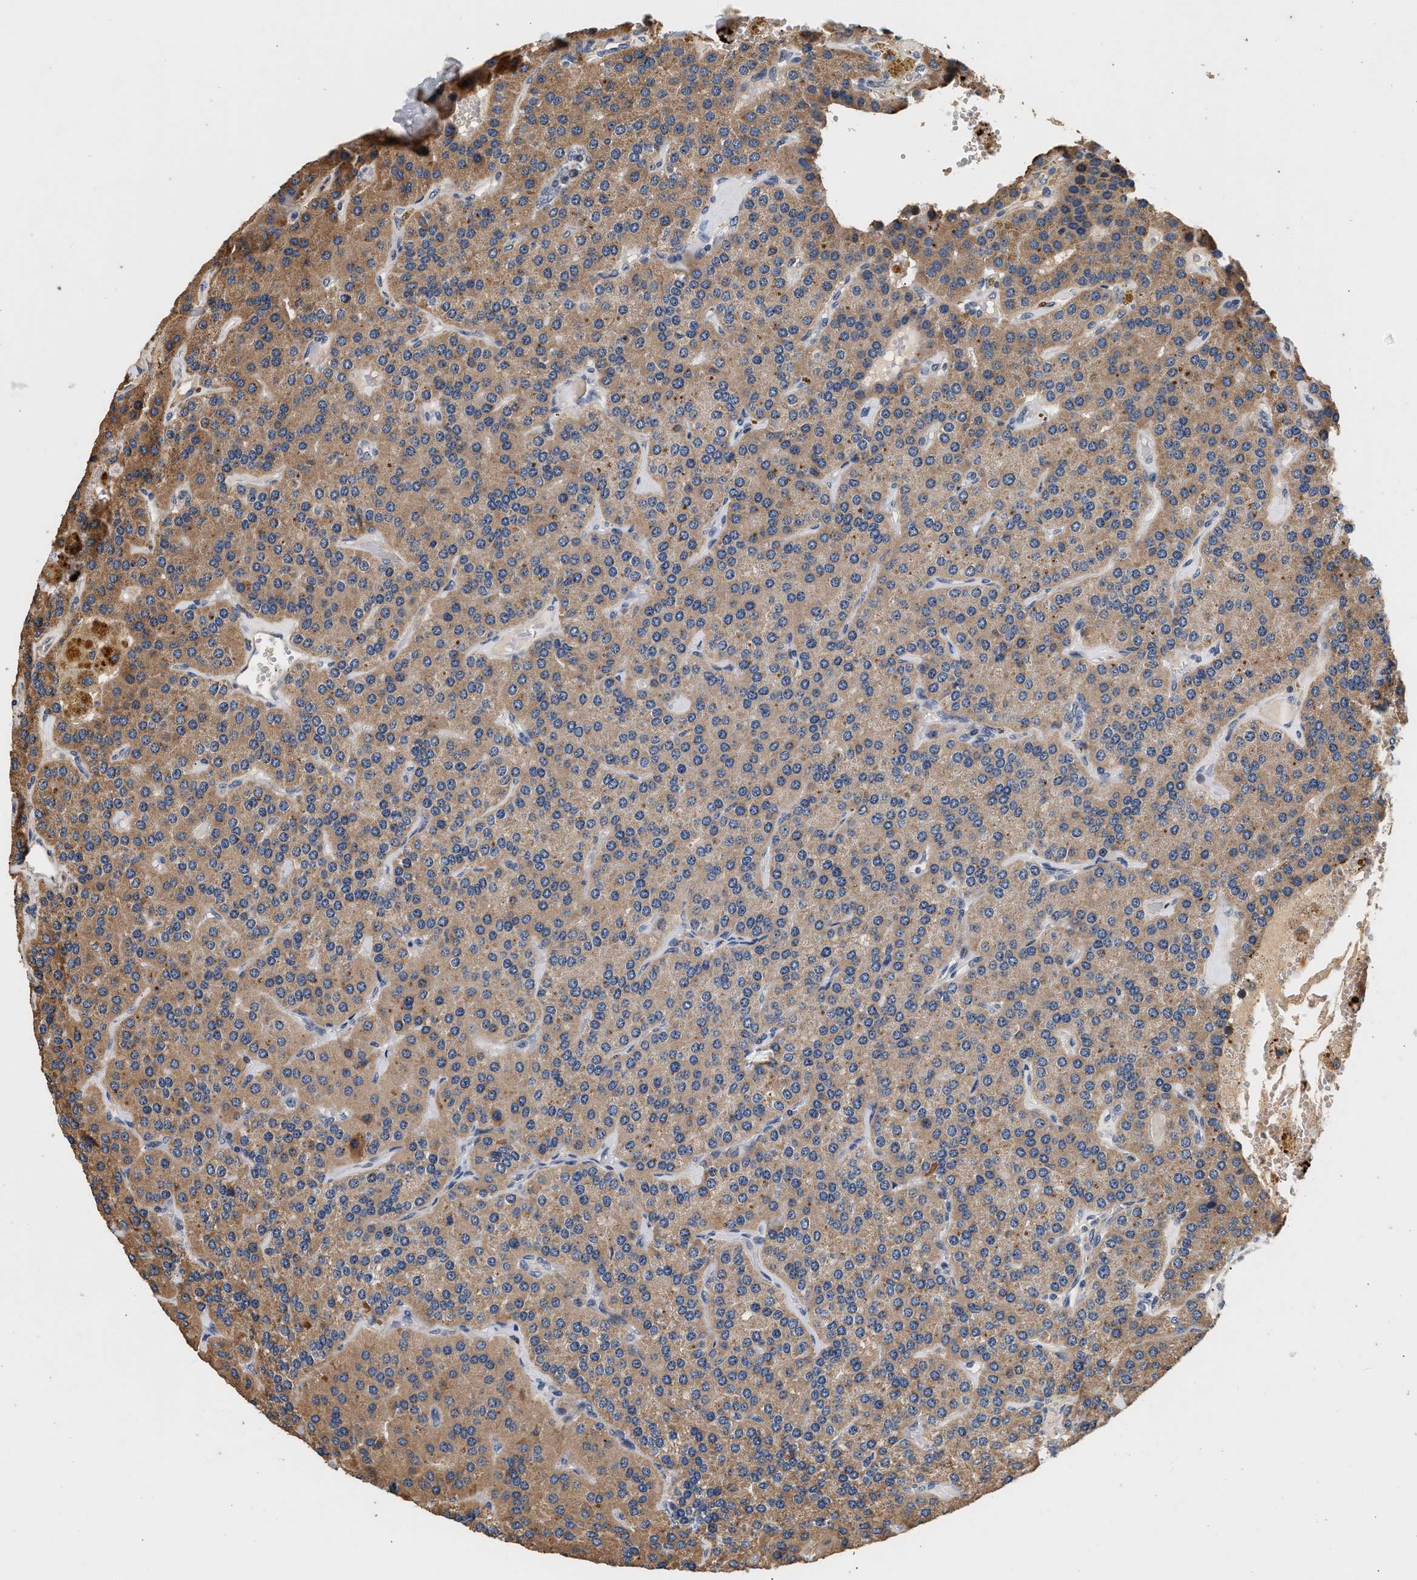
{"staining": {"intensity": "weak", "quantity": ">75%", "location": "cytoplasmic/membranous,nuclear"}, "tissue": "parathyroid gland", "cell_type": "Glandular cells", "image_type": "normal", "snomed": [{"axis": "morphology", "description": "Normal tissue, NOS"}, {"axis": "morphology", "description": "Adenoma, NOS"}, {"axis": "topography", "description": "Parathyroid gland"}], "caption": "Protein analysis of unremarkable parathyroid gland displays weak cytoplasmic/membranous,nuclear positivity in about >75% of glandular cells.", "gene": "PTGR3", "patient": {"sex": "female", "age": 86}}